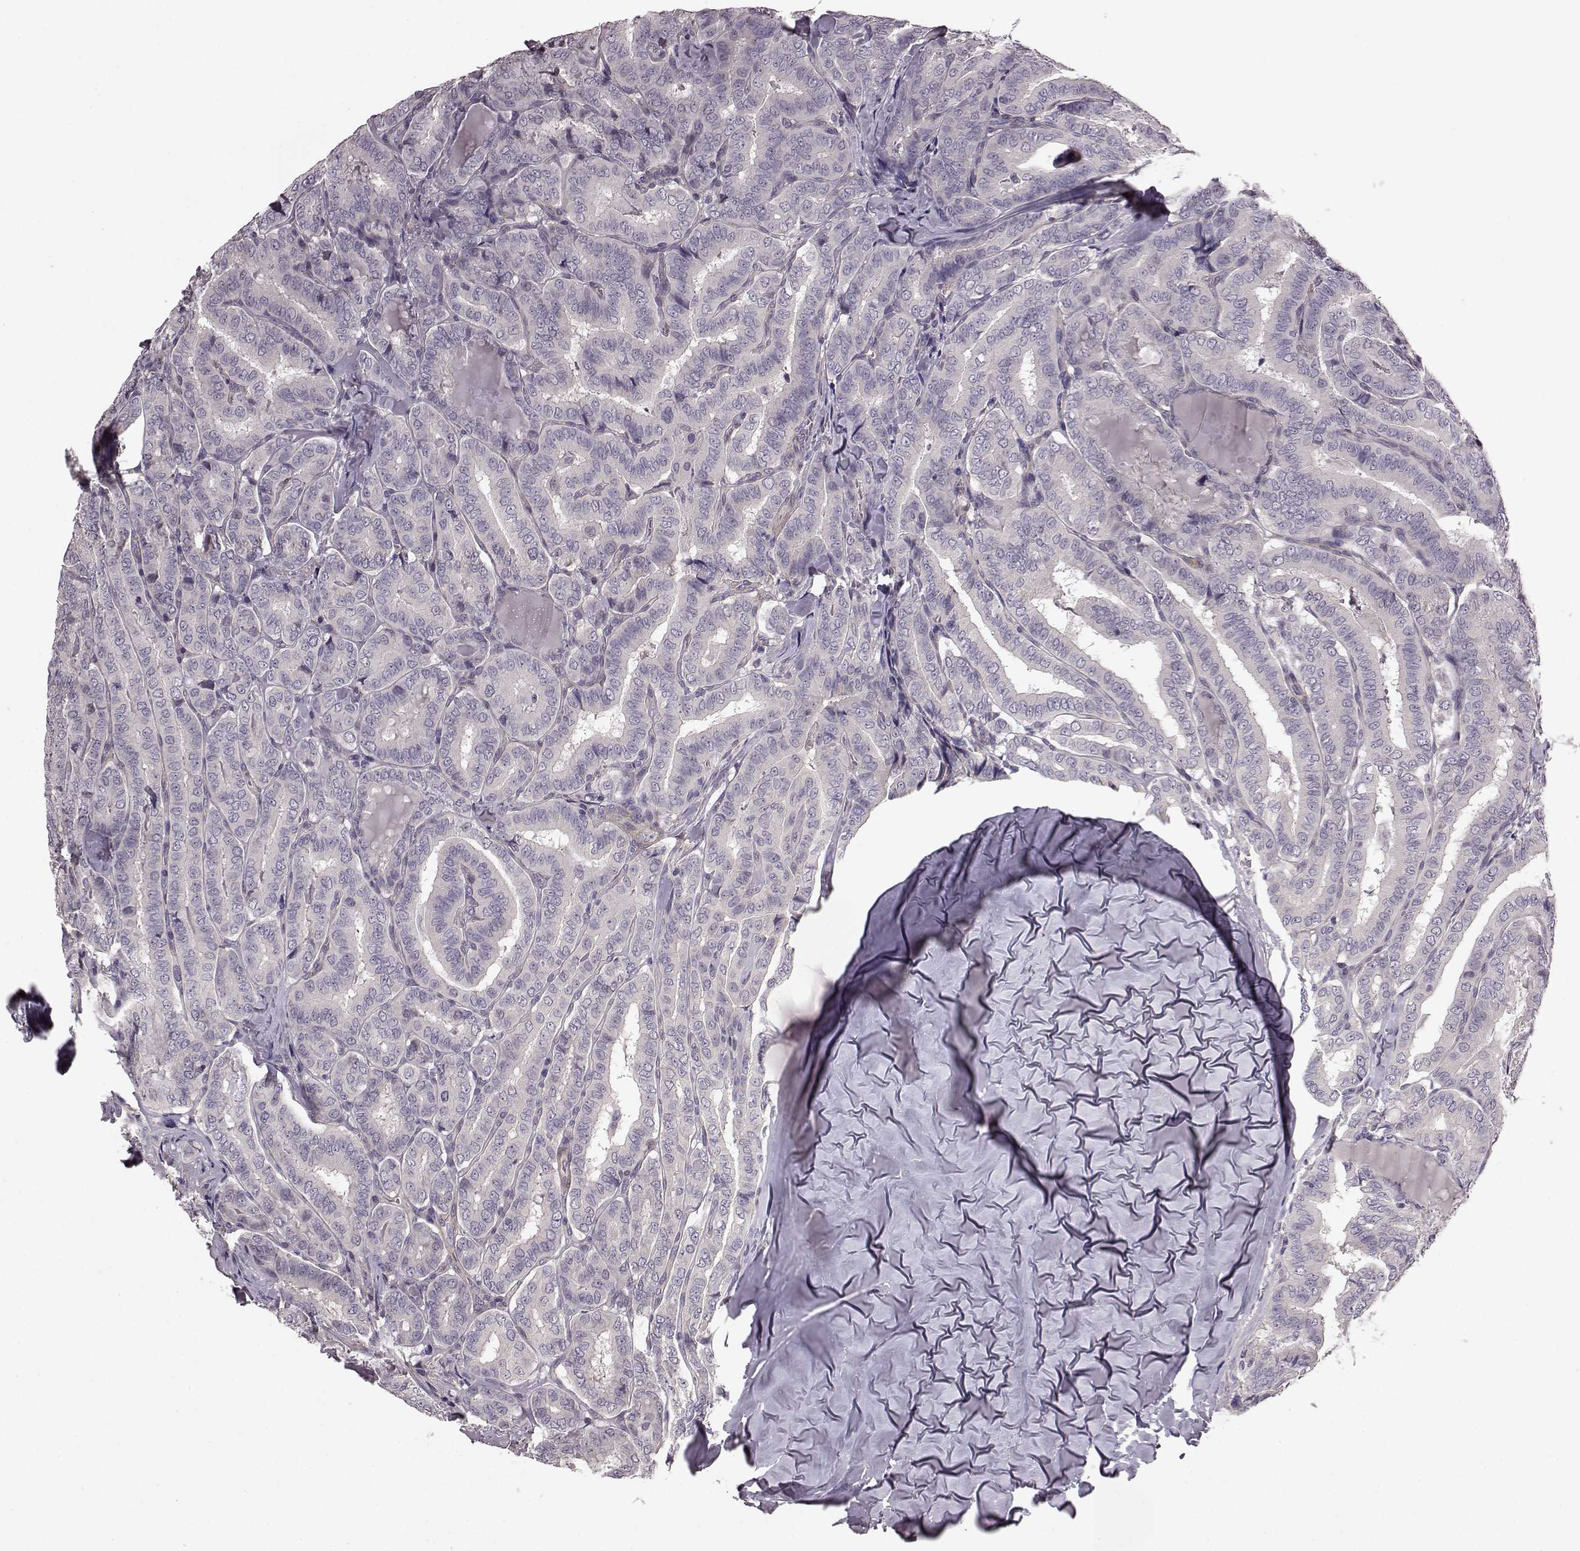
{"staining": {"intensity": "negative", "quantity": "none", "location": "none"}, "tissue": "thyroid cancer", "cell_type": "Tumor cells", "image_type": "cancer", "snomed": [{"axis": "morphology", "description": "Papillary adenocarcinoma, NOS"}, {"axis": "morphology", "description": "Papillary adenoma metastatic"}, {"axis": "topography", "description": "Thyroid gland"}], "caption": "Tumor cells are negative for protein expression in human thyroid cancer (papillary adenocarcinoma). Brightfield microscopy of IHC stained with DAB (3,3'-diaminobenzidine) (brown) and hematoxylin (blue), captured at high magnification.", "gene": "GRK1", "patient": {"sex": "female", "age": 50}}